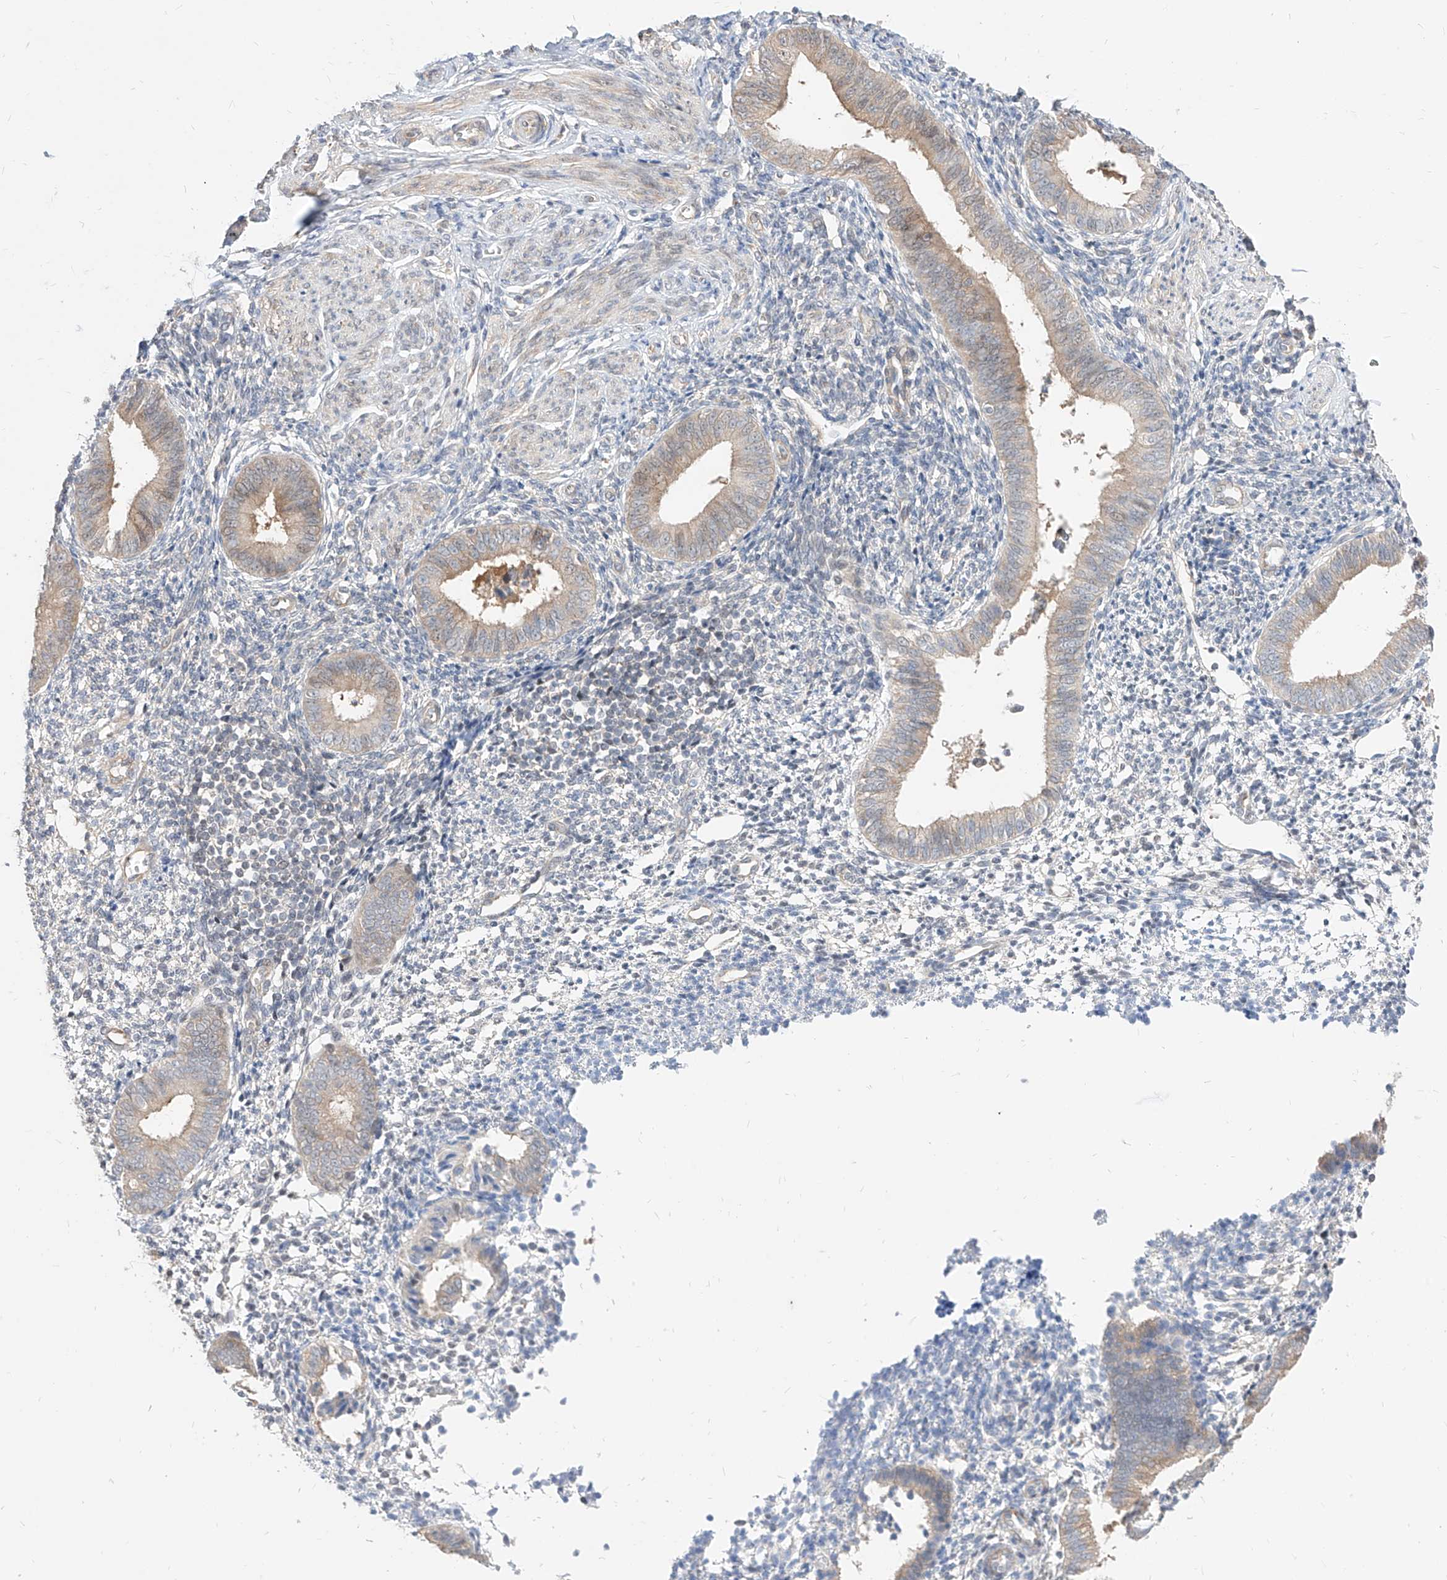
{"staining": {"intensity": "weak", "quantity": "<25%", "location": "cytoplasmic/membranous"}, "tissue": "endometrium", "cell_type": "Cells in endometrial stroma", "image_type": "normal", "snomed": [{"axis": "morphology", "description": "Normal tissue, NOS"}, {"axis": "topography", "description": "Uterus"}, {"axis": "topography", "description": "Endometrium"}], "caption": "This is an immunohistochemistry image of normal endometrium. There is no expression in cells in endometrial stroma.", "gene": "TSNAX", "patient": {"sex": "female", "age": 48}}